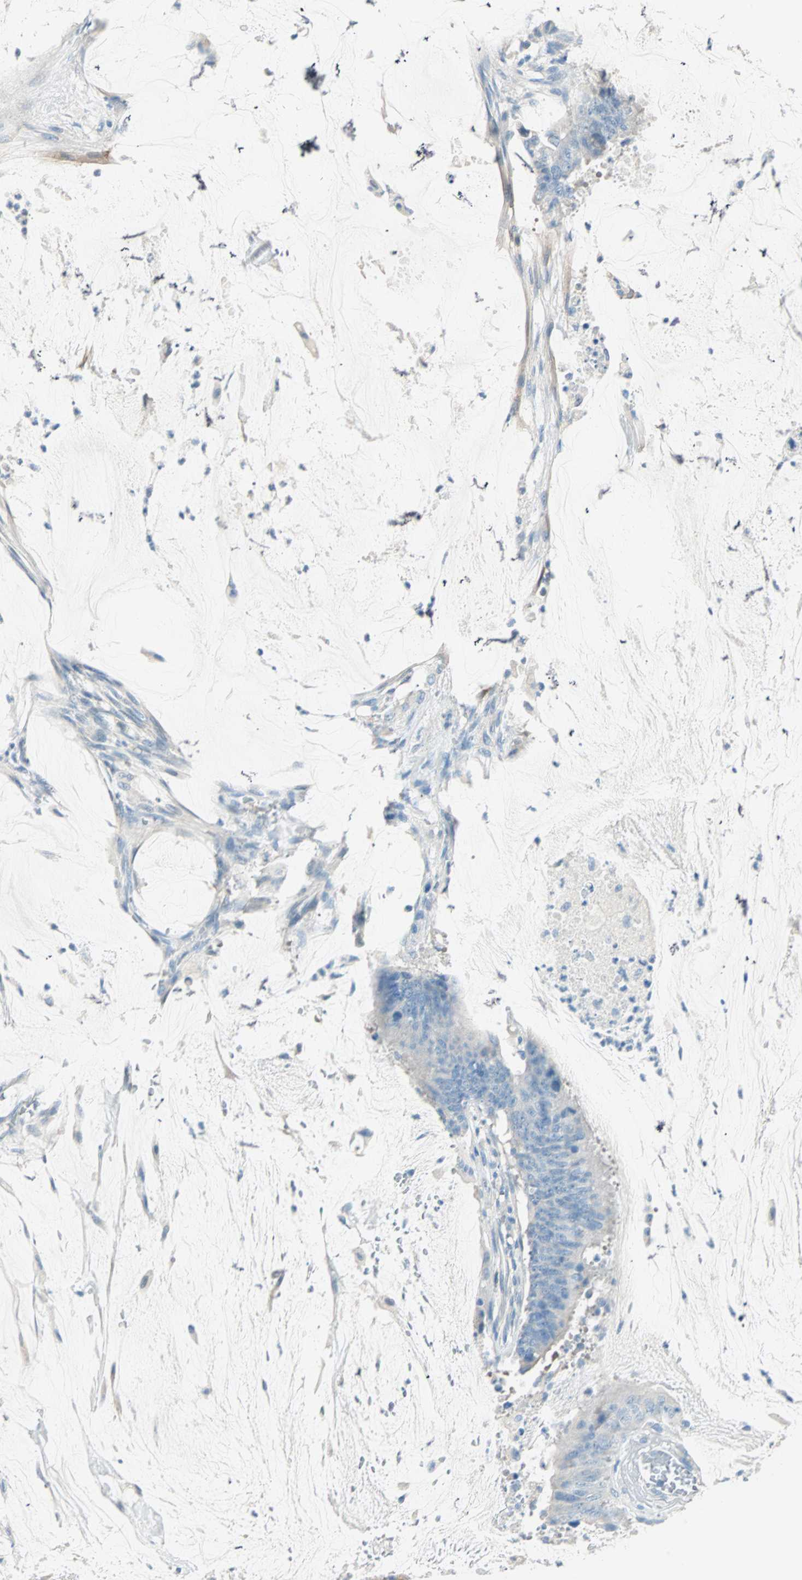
{"staining": {"intensity": "negative", "quantity": "none", "location": "none"}, "tissue": "colorectal cancer", "cell_type": "Tumor cells", "image_type": "cancer", "snomed": [{"axis": "morphology", "description": "Adenocarcinoma, NOS"}, {"axis": "topography", "description": "Rectum"}], "caption": "Tumor cells are negative for protein expression in human adenocarcinoma (colorectal).", "gene": "ATF6", "patient": {"sex": "female", "age": 66}}